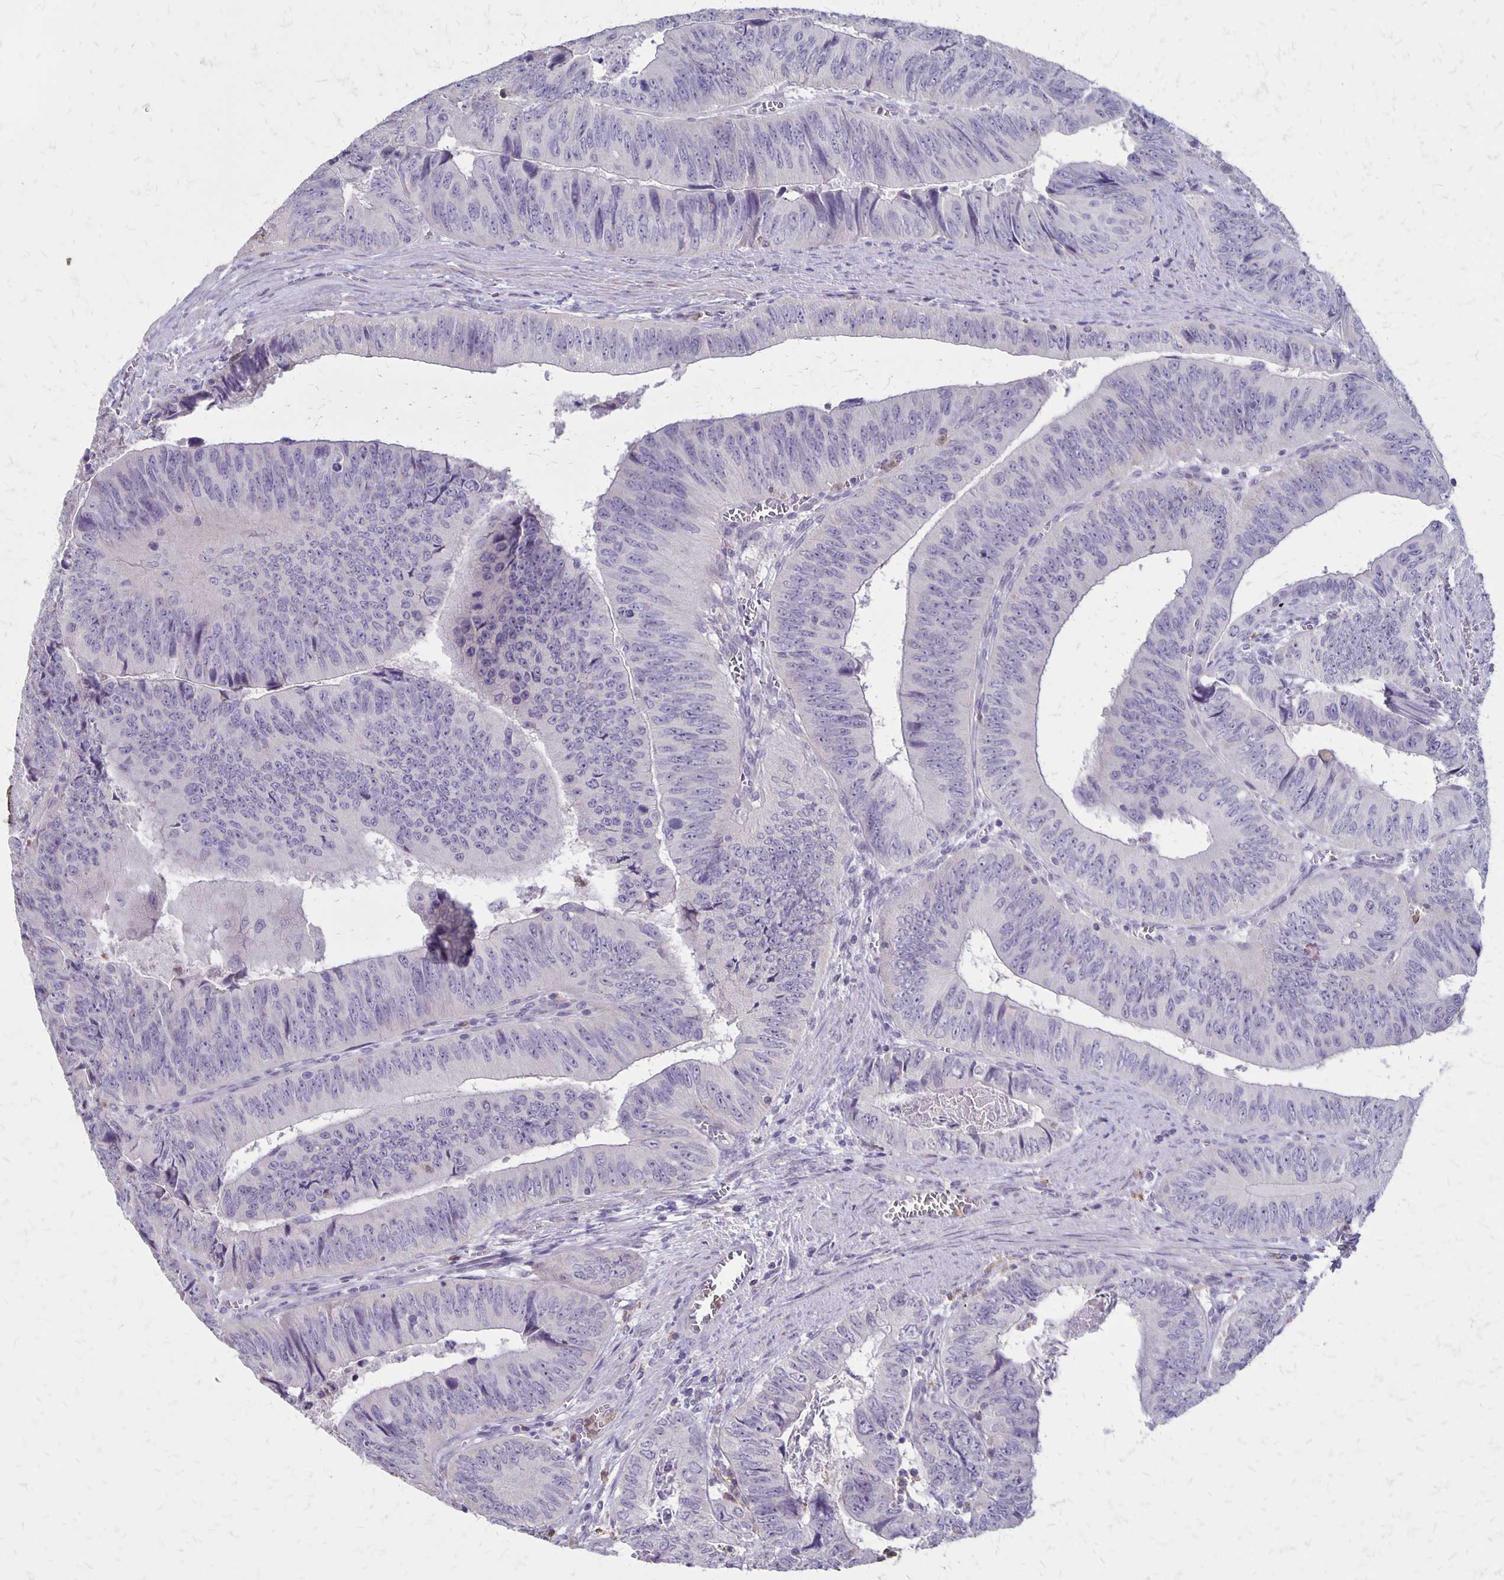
{"staining": {"intensity": "negative", "quantity": "none", "location": "none"}, "tissue": "colorectal cancer", "cell_type": "Tumor cells", "image_type": "cancer", "snomed": [{"axis": "morphology", "description": "Adenocarcinoma, NOS"}, {"axis": "topography", "description": "Colon"}], "caption": "Immunohistochemistry image of adenocarcinoma (colorectal) stained for a protein (brown), which reveals no positivity in tumor cells.", "gene": "SEPTIN5", "patient": {"sex": "female", "age": 84}}